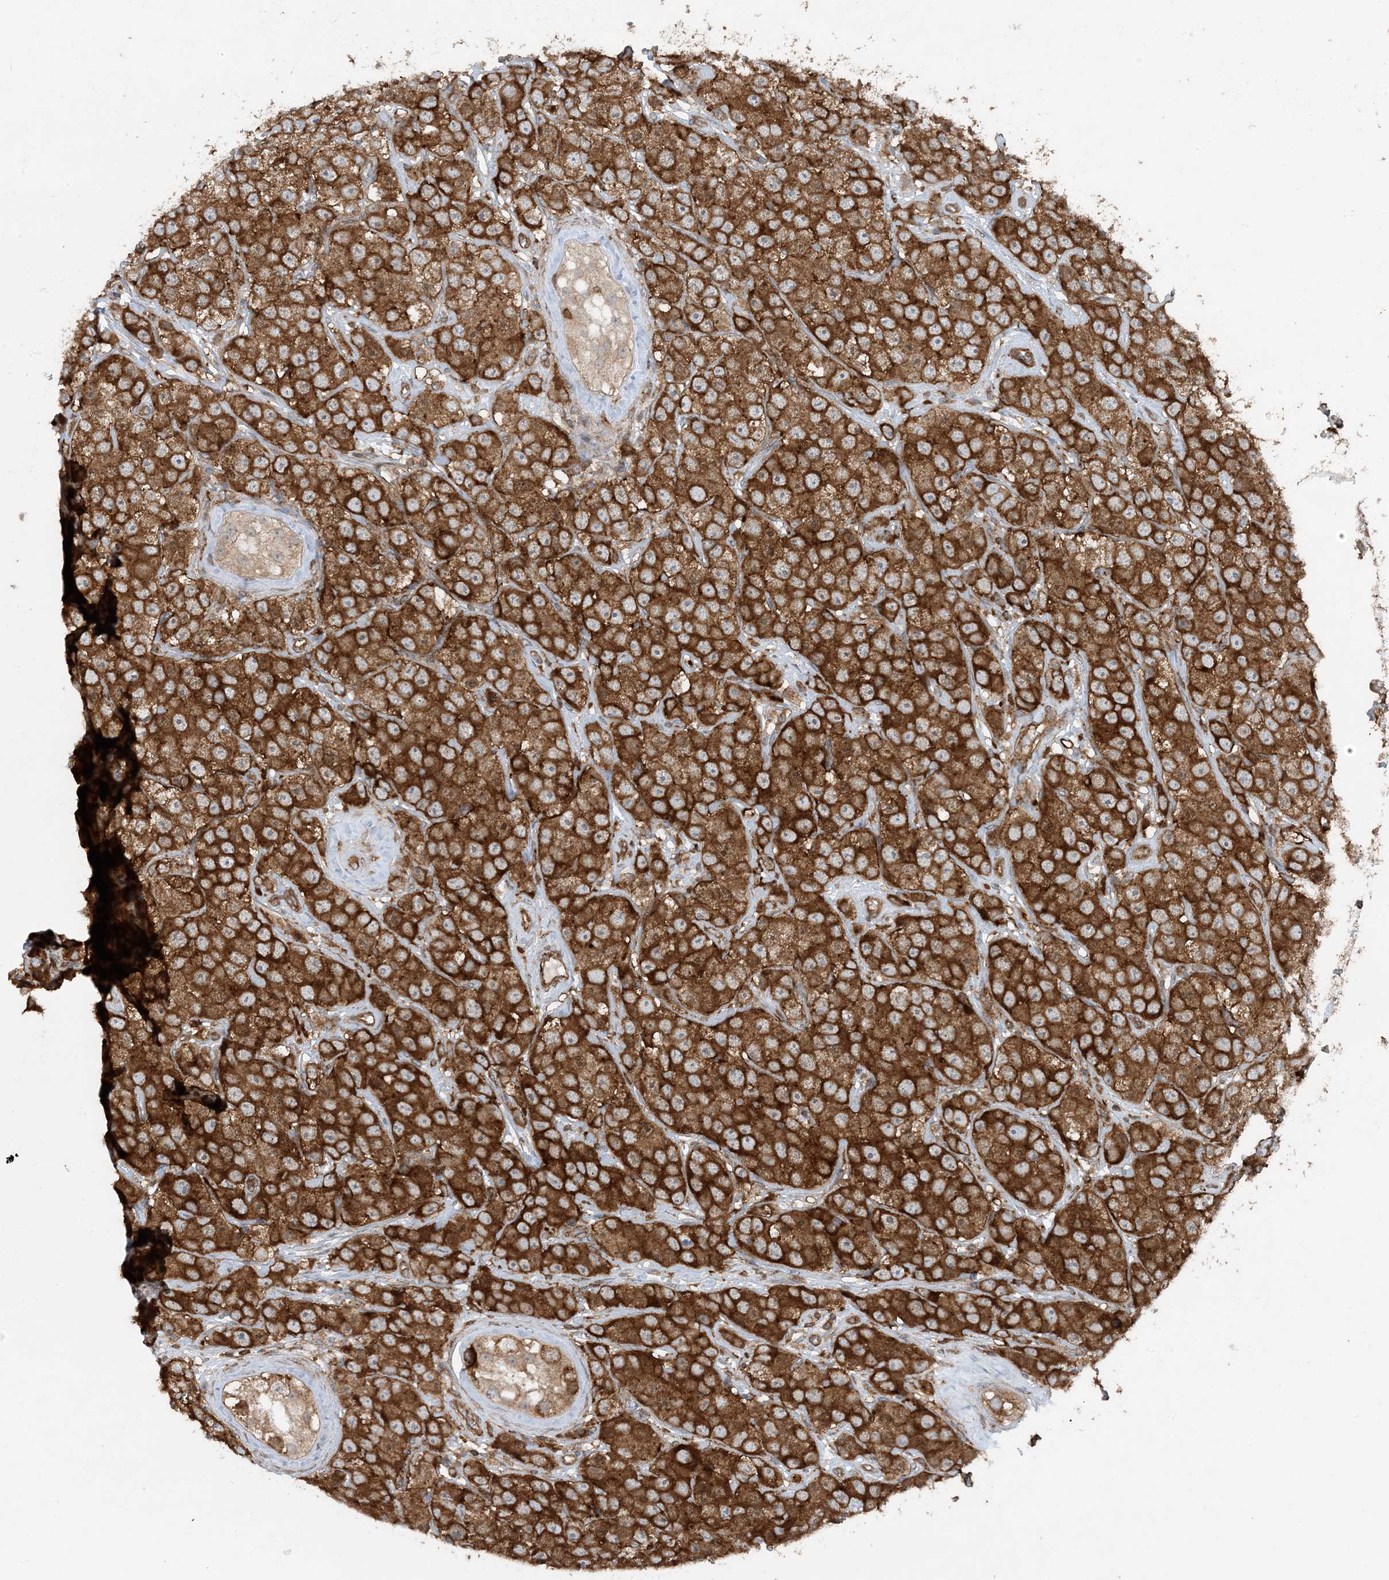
{"staining": {"intensity": "strong", "quantity": ">75%", "location": "cytoplasmic/membranous"}, "tissue": "testis cancer", "cell_type": "Tumor cells", "image_type": "cancer", "snomed": [{"axis": "morphology", "description": "Seminoma, NOS"}, {"axis": "topography", "description": "Testis"}], "caption": "Protein staining displays strong cytoplasmic/membranous expression in approximately >75% of tumor cells in testis cancer (seminoma).", "gene": "STAM2", "patient": {"sex": "male", "age": 28}}